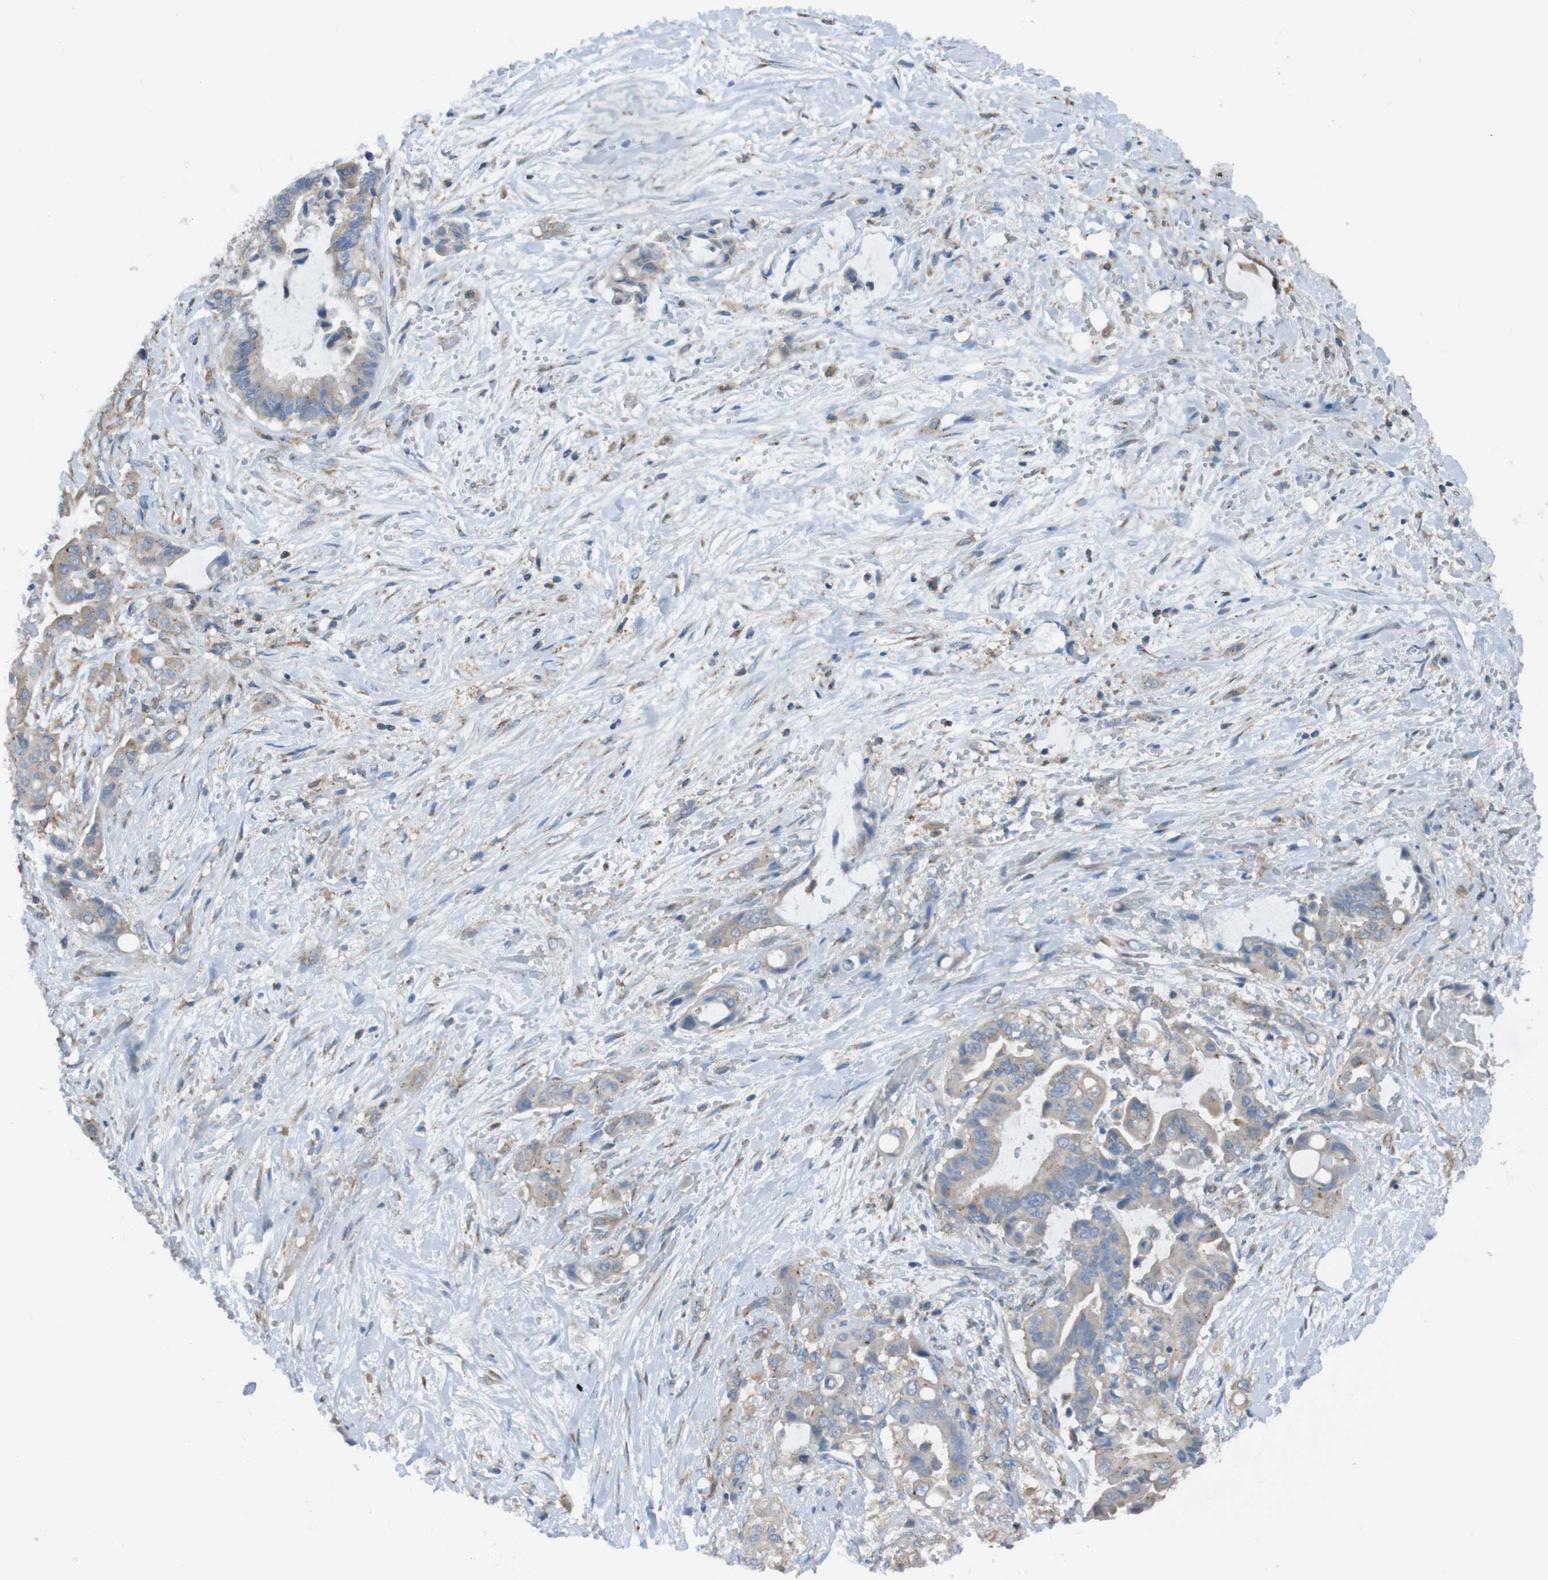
{"staining": {"intensity": "moderate", "quantity": ">75%", "location": "cytoplasmic/membranous"}, "tissue": "liver cancer", "cell_type": "Tumor cells", "image_type": "cancer", "snomed": [{"axis": "morphology", "description": "Cholangiocarcinoma"}, {"axis": "topography", "description": "Liver"}], "caption": "Human liver cancer stained for a protein (brown) demonstrates moderate cytoplasmic/membranous positive staining in about >75% of tumor cells.", "gene": "MINAR1", "patient": {"sex": "female", "age": 61}}